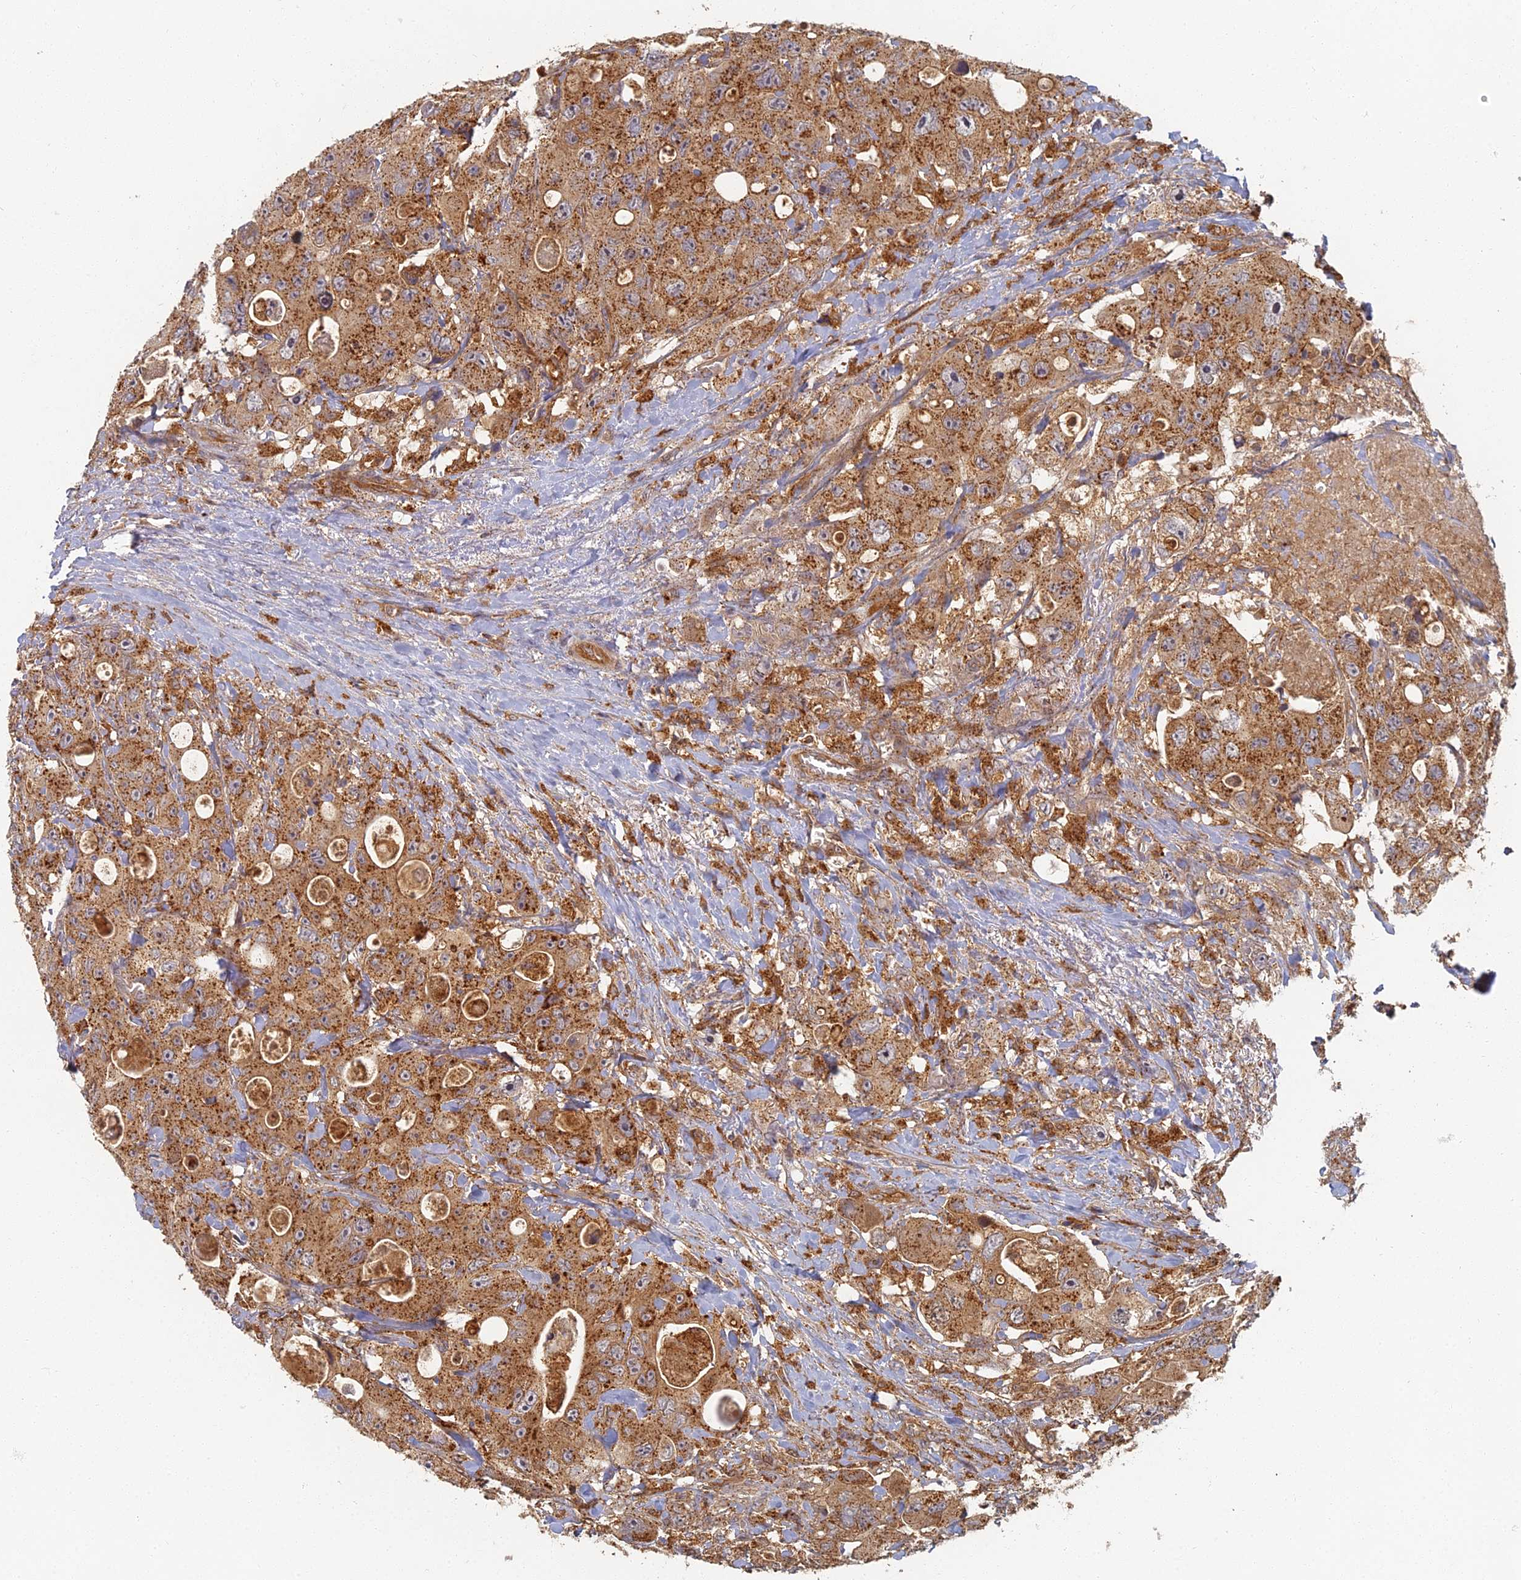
{"staining": {"intensity": "strong", "quantity": ">75%", "location": "cytoplasmic/membranous"}, "tissue": "colorectal cancer", "cell_type": "Tumor cells", "image_type": "cancer", "snomed": [{"axis": "morphology", "description": "Adenocarcinoma, NOS"}, {"axis": "topography", "description": "Colon"}], "caption": "A brown stain labels strong cytoplasmic/membranous positivity of a protein in human colorectal adenocarcinoma tumor cells. (DAB IHC with brightfield microscopy, high magnification).", "gene": "INO80D", "patient": {"sex": "female", "age": 46}}